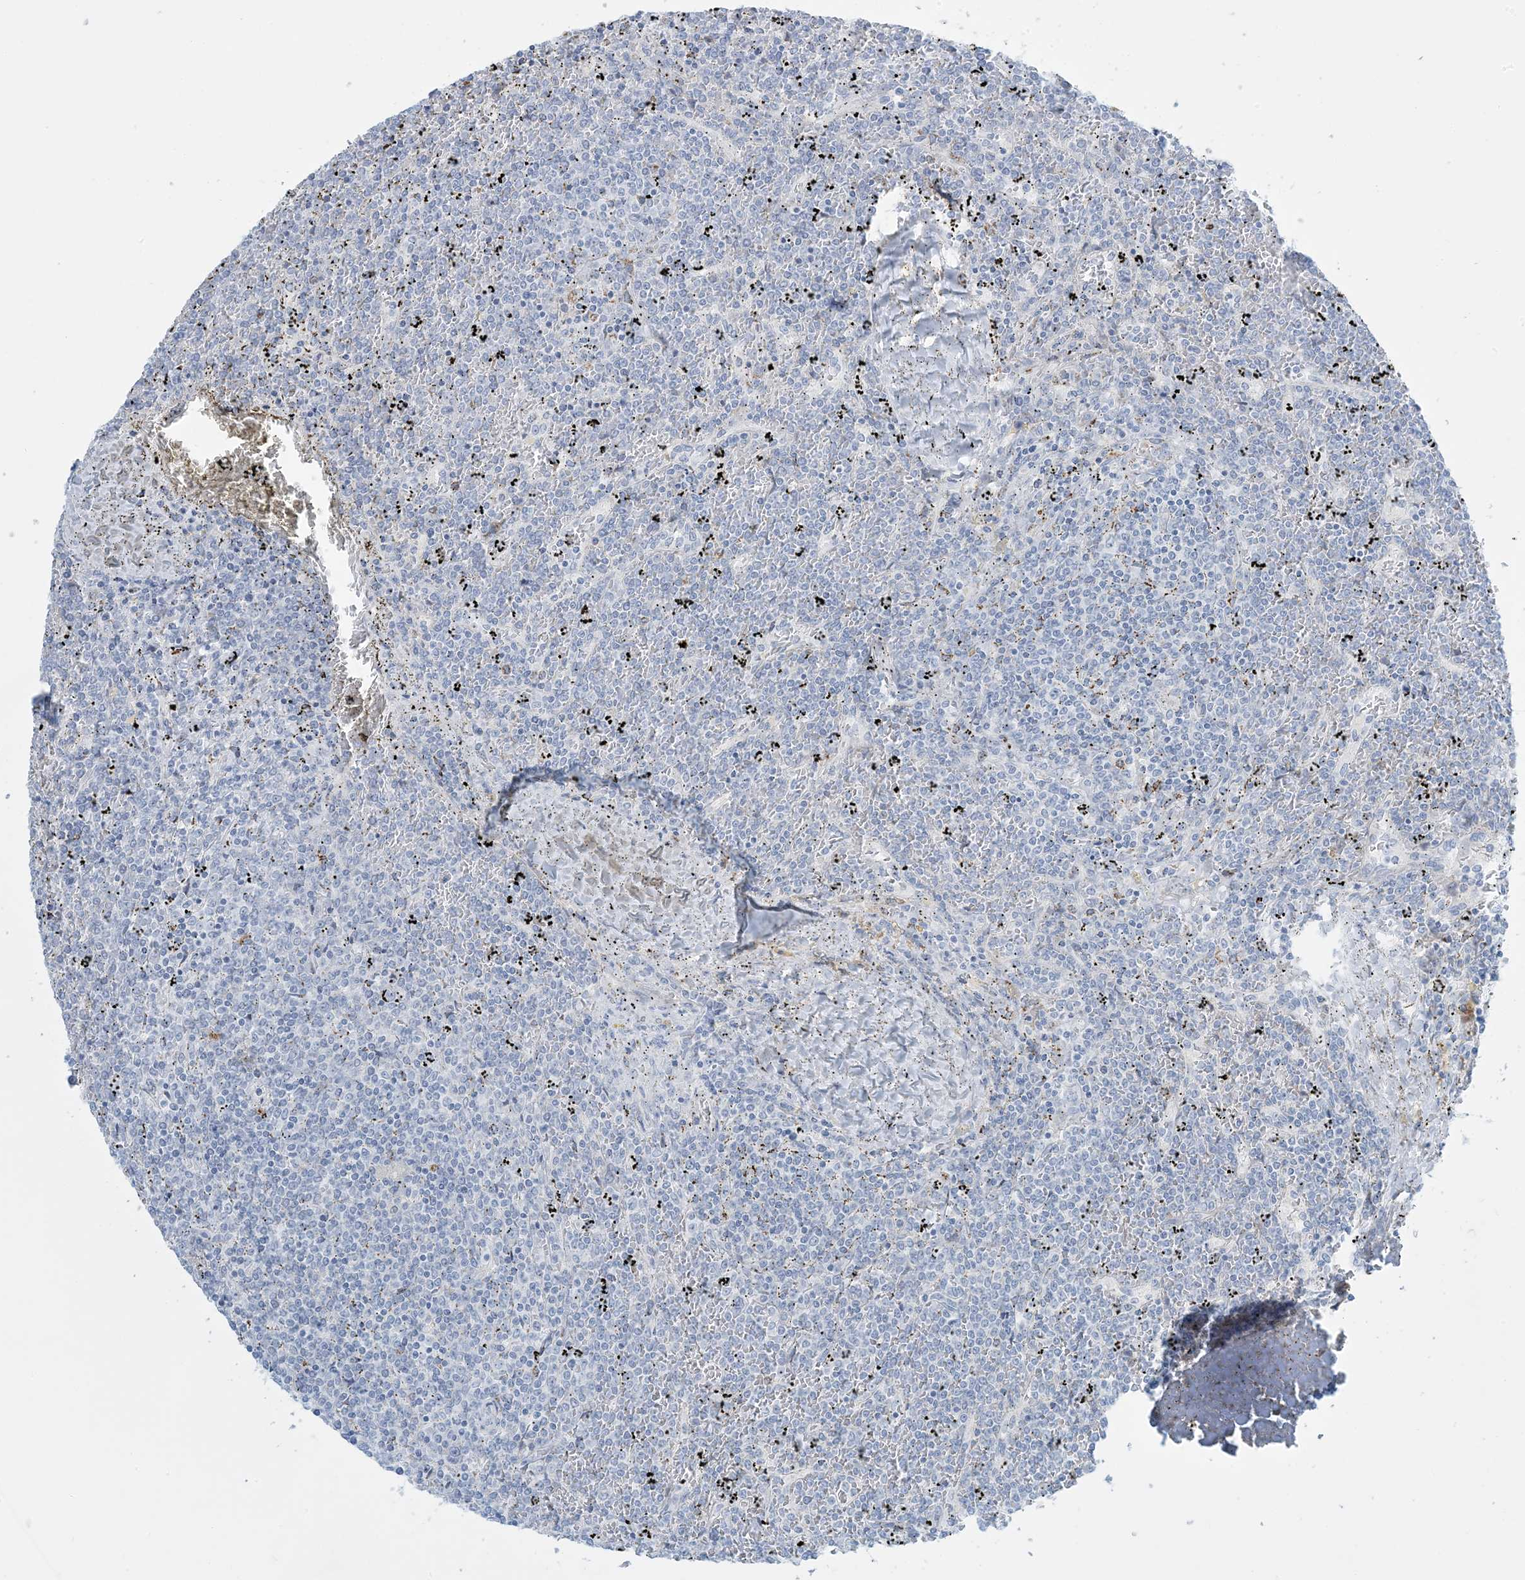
{"staining": {"intensity": "negative", "quantity": "none", "location": "none"}, "tissue": "lymphoma", "cell_type": "Tumor cells", "image_type": "cancer", "snomed": [{"axis": "morphology", "description": "Malignant lymphoma, non-Hodgkin's type, Low grade"}, {"axis": "topography", "description": "Spleen"}], "caption": "IHC photomicrograph of neoplastic tissue: human malignant lymphoma, non-Hodgkin's type (low-grade) stained with DAB reveals no significant protein positivity in tumor cells.", "gene": "ZDHHC4", "patient": {"sex": "female", "age": 19}}